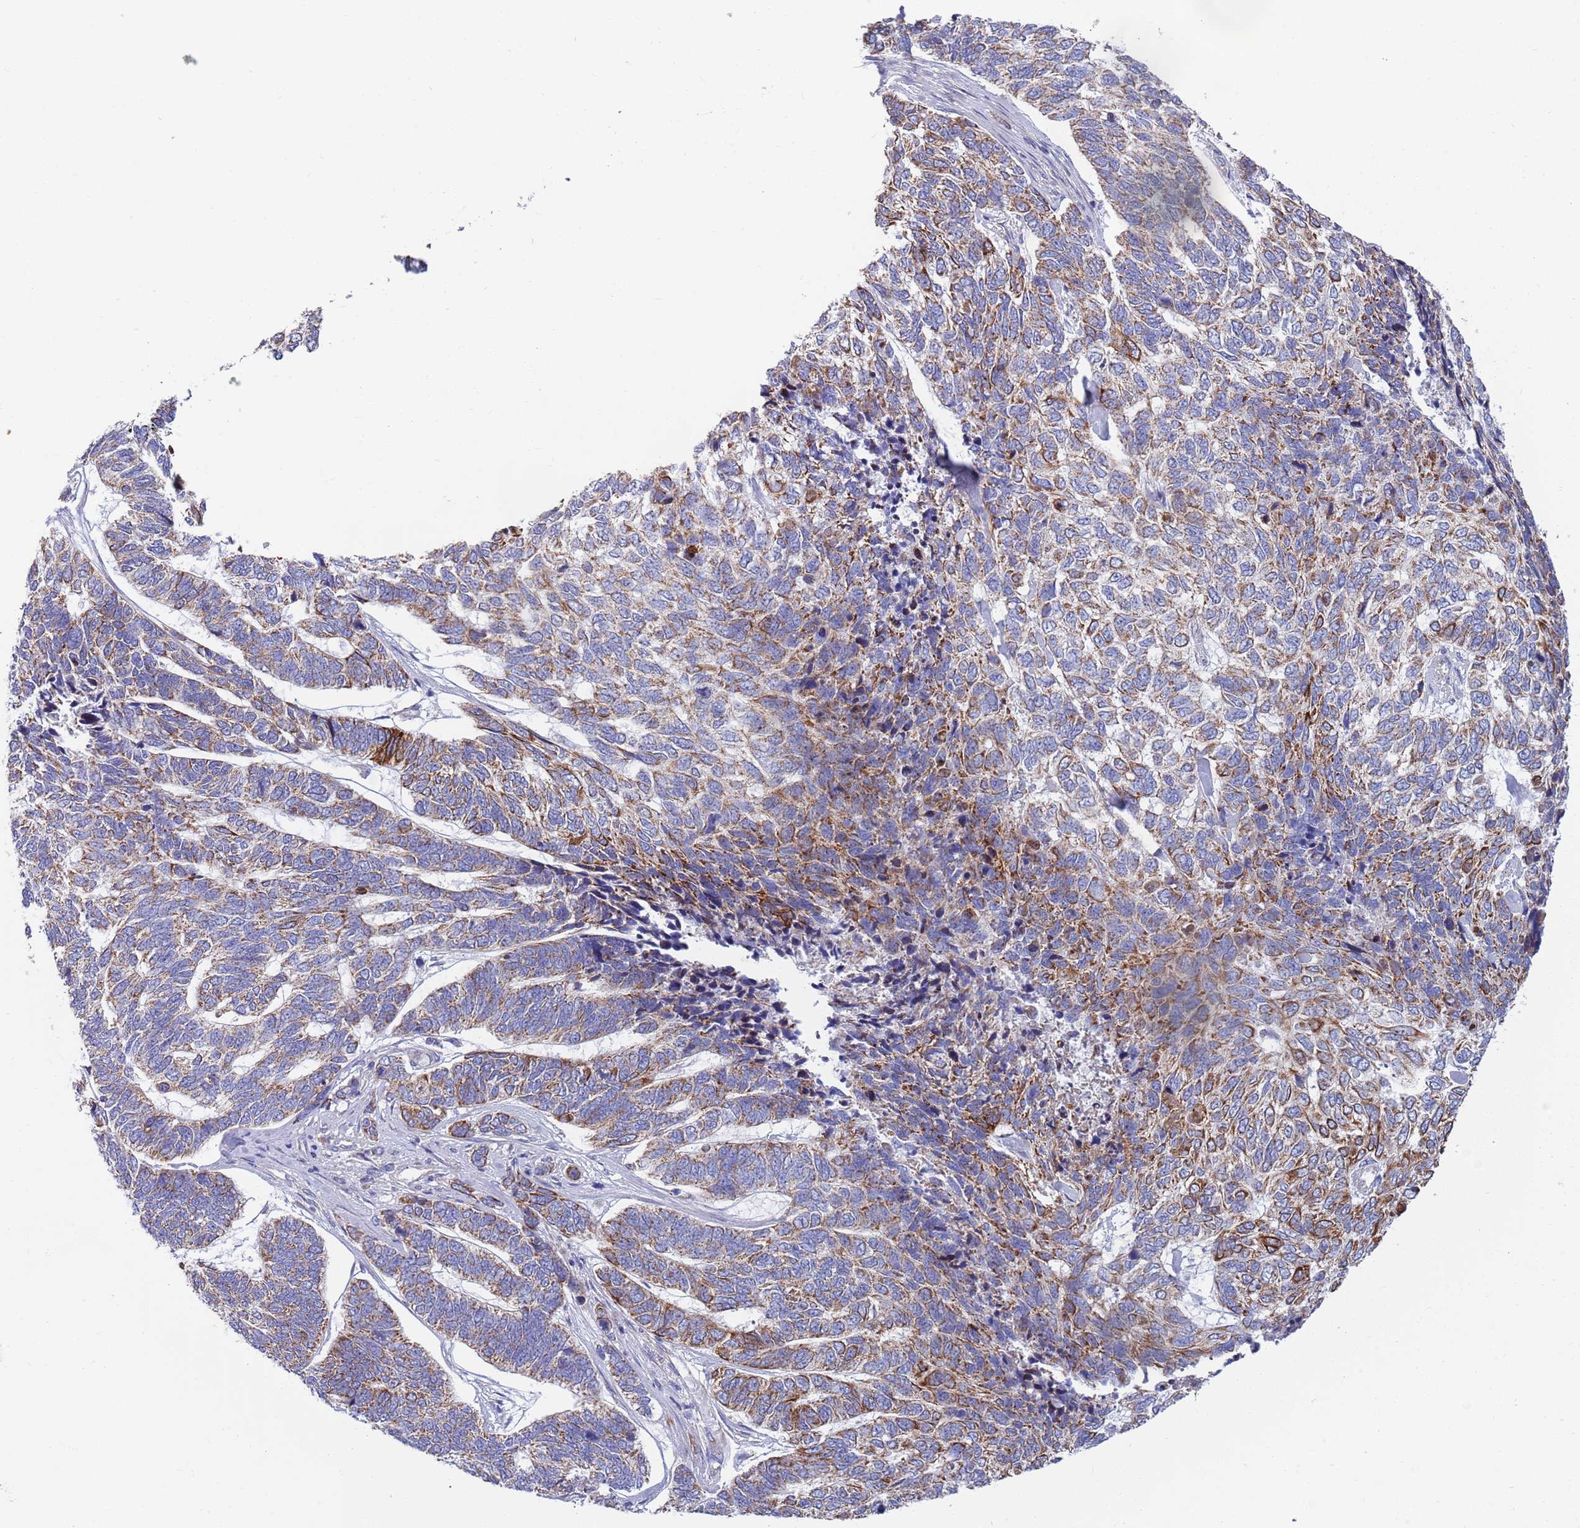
{"staining": {"intensity": "moderate", "quantity": ">75%", "location": "cytoplasmic/membranous"}, "tissue": "skin cancer", "cell_type": "Tumor cells", "image_type": "cancer", "snomed": [{"axis": "morphology", "description": "Basal cell carcinoma"}, {"axis": "topography", "description": "Skin"}], "caption": "The immunohistochemical stain highlights moderate cytoplasmic/membranous expression in tumor cells of skin cancer (basal cell carcinoma) tissue. The protein is shown in brown color, while the nuclei are stained blue.", "gene": "EMC8", "patient": {"sex": "female", "age": 65}}